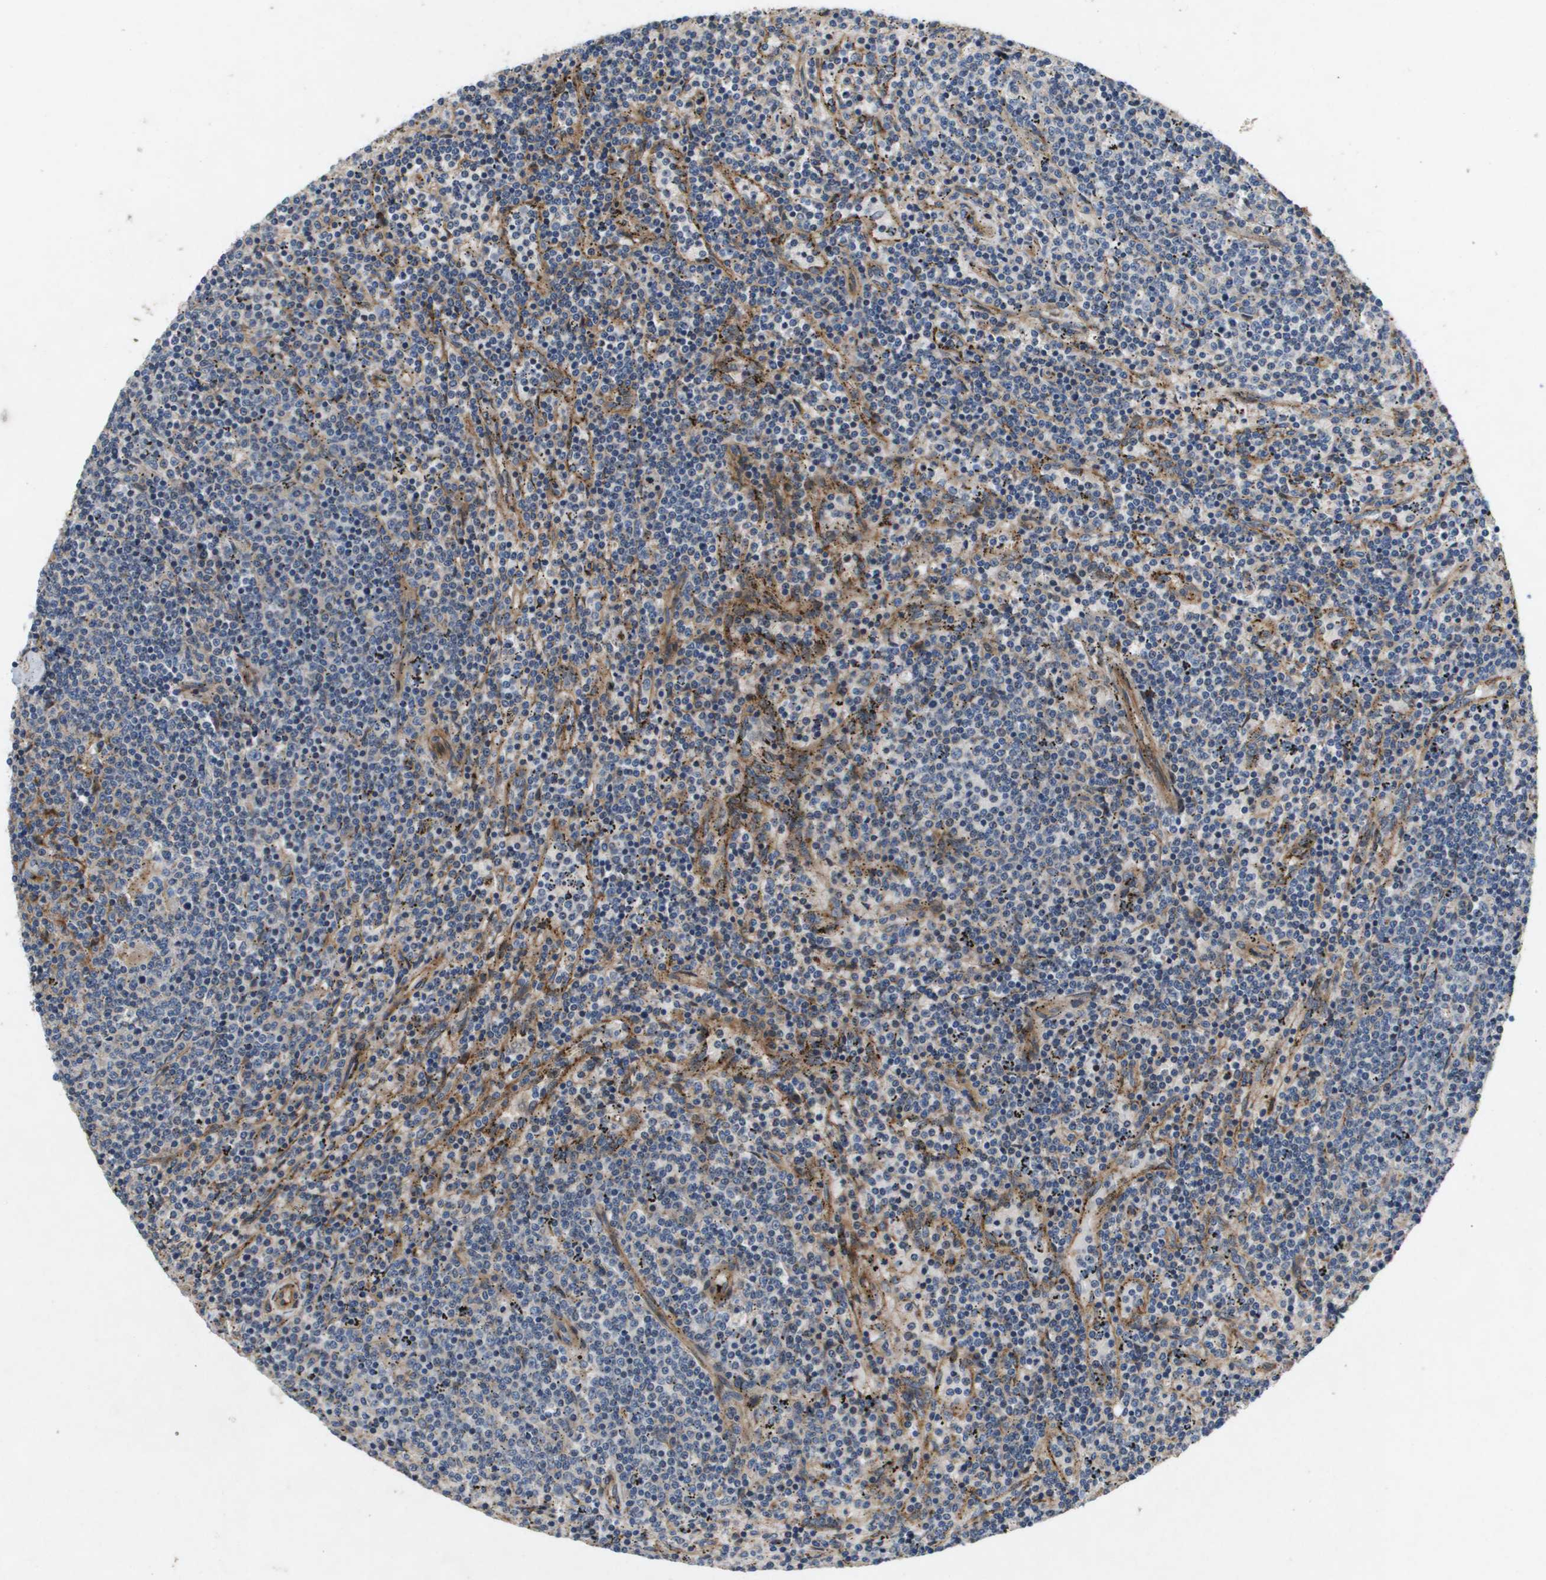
{"staining": {"intensity": "weak", "quantity": "<25%", "location": "cytoplasmic/membranous"}, "tissue": "lymphoma", "cell_type": "Tumor cells", "image_type": "cancer", "snomed": [{"axis": "morphology", "description": "Malignant lymphoma, non-Hodgkin's type, Low grade"}, {"axis": "topography", "description": "Spleen"}], "caption": "Tumor cells show no significant protein positivity in lymphoma.", "gene": "ENTPD2", "patient": {"sex": "female", "age": 50}}